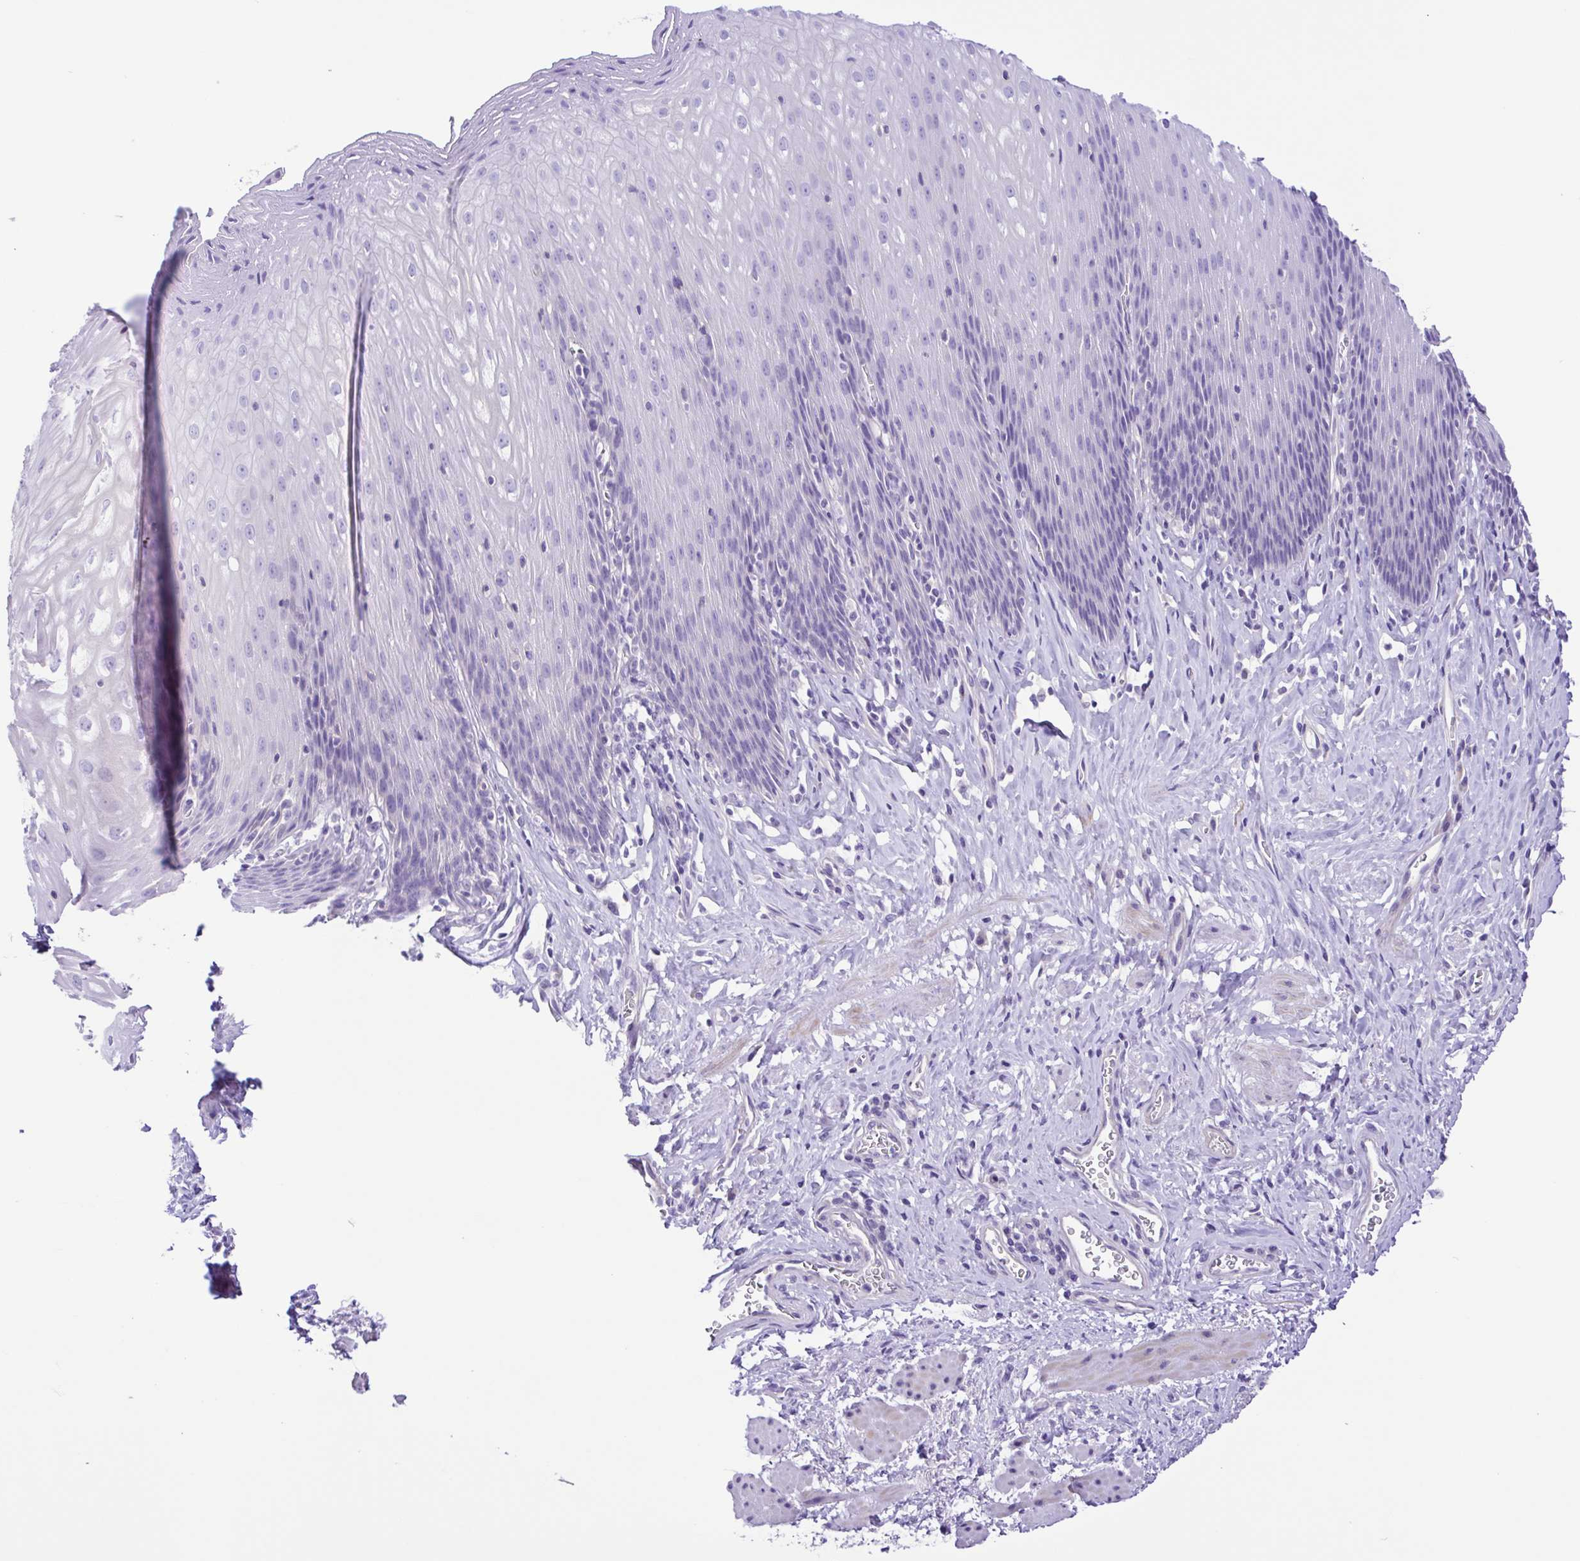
{"staining": {"intensity": "negative", "quantity": "none", "location": "none"}, "tissue": "esophagus", "cell_type": "Squamous epithelial cells", "image_type": "normal", "snomed": [{"axis": "morphology", "description": "Normal tissue, NOS"}, {"axis": "topography", "description": "Esophagus"}], "caption": "A high-resolution histopathology image shows immunohistochemistry staining of unremarkable esophagus, which exhibits no significant expression in squamous epithelial cells.", "gene": "ISM2", "patient": {"sex": "female", "age": 61}}